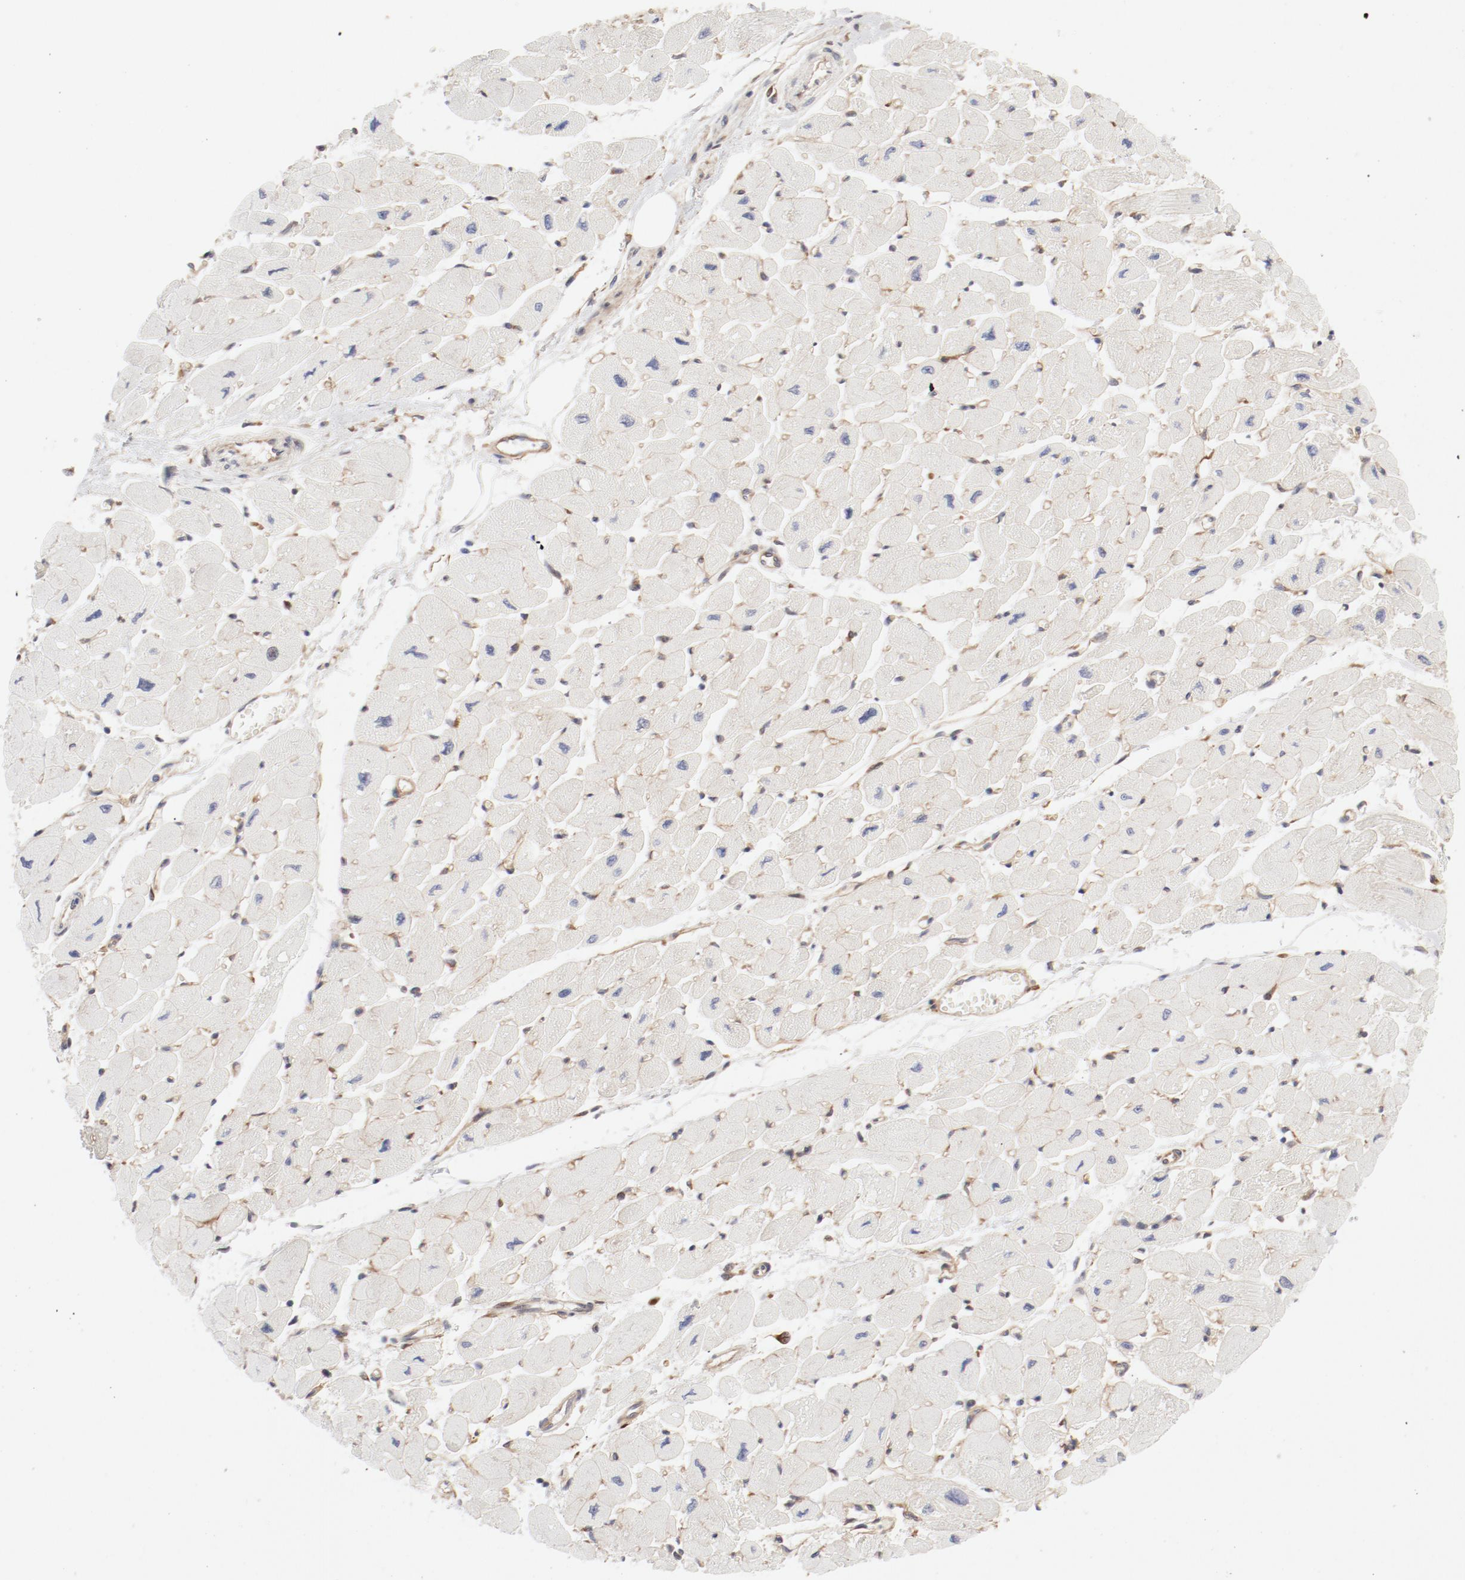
{"staining": {"intensity": "negative", "quantity": "none", "location": "none"}, "tissue": "heart muscle", "cell_type": "Cardiomyocytes", "image_type": "normal", "snomed": [{"axis": "morphology", "description": "Normal tissue, NOS"}, {"axis": "topography", "description": "Heart"}], "caption": "This histopathology image is of benign heart muscle stained with immunohistochemistry to label a protein in brown with the nuclei are counter-stained blue. There is no staining in cardiomyocytes. (DAB (3,3'-diaminobenzidine) immunohistochemistry, high magnification).", "gene": "AP2A1", "patient": {"sex": "female", "age": 54}}